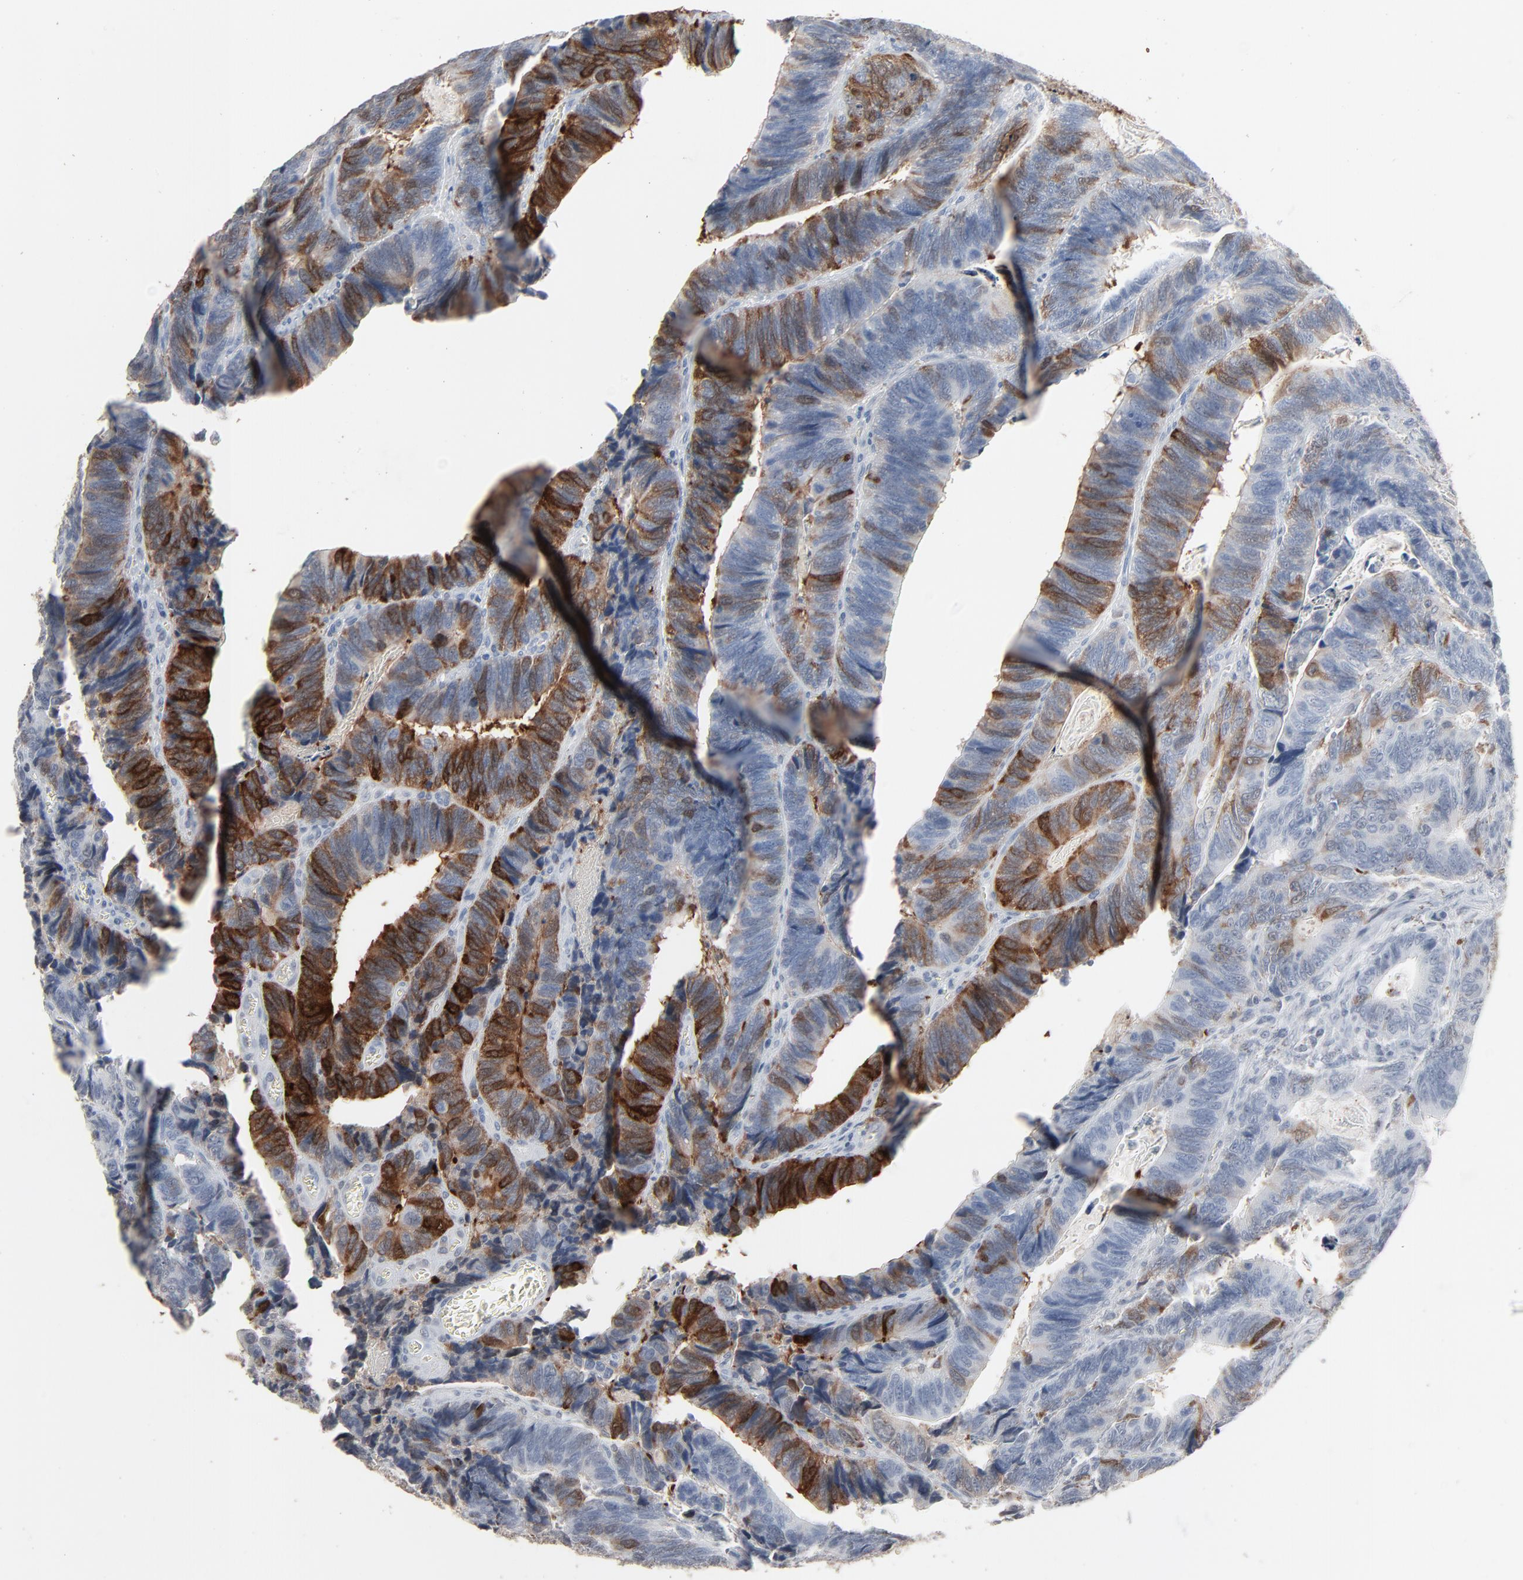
{"staining": {"intensity": "strong", "quantity": "25%-75%", "location": "cytoplasmic/membranous"}, "tissue": "colorectal cancer", "cell_type": "Tumor cells", "image_type": "cancer", "snomed": [{"axis": "morphology", "description": "Adenocarcinoma, NOS"}, {"axis": "topography", "description": "Colon"}], "caption": "Protein expression analysis of human adenocarcinoma (colorectal) reveals strong cytoplasmic/membranous staining in about 25%-75% of tumor cells.", "gene": "PHGDH", "patient": {"sex": "male", "age": 72}}